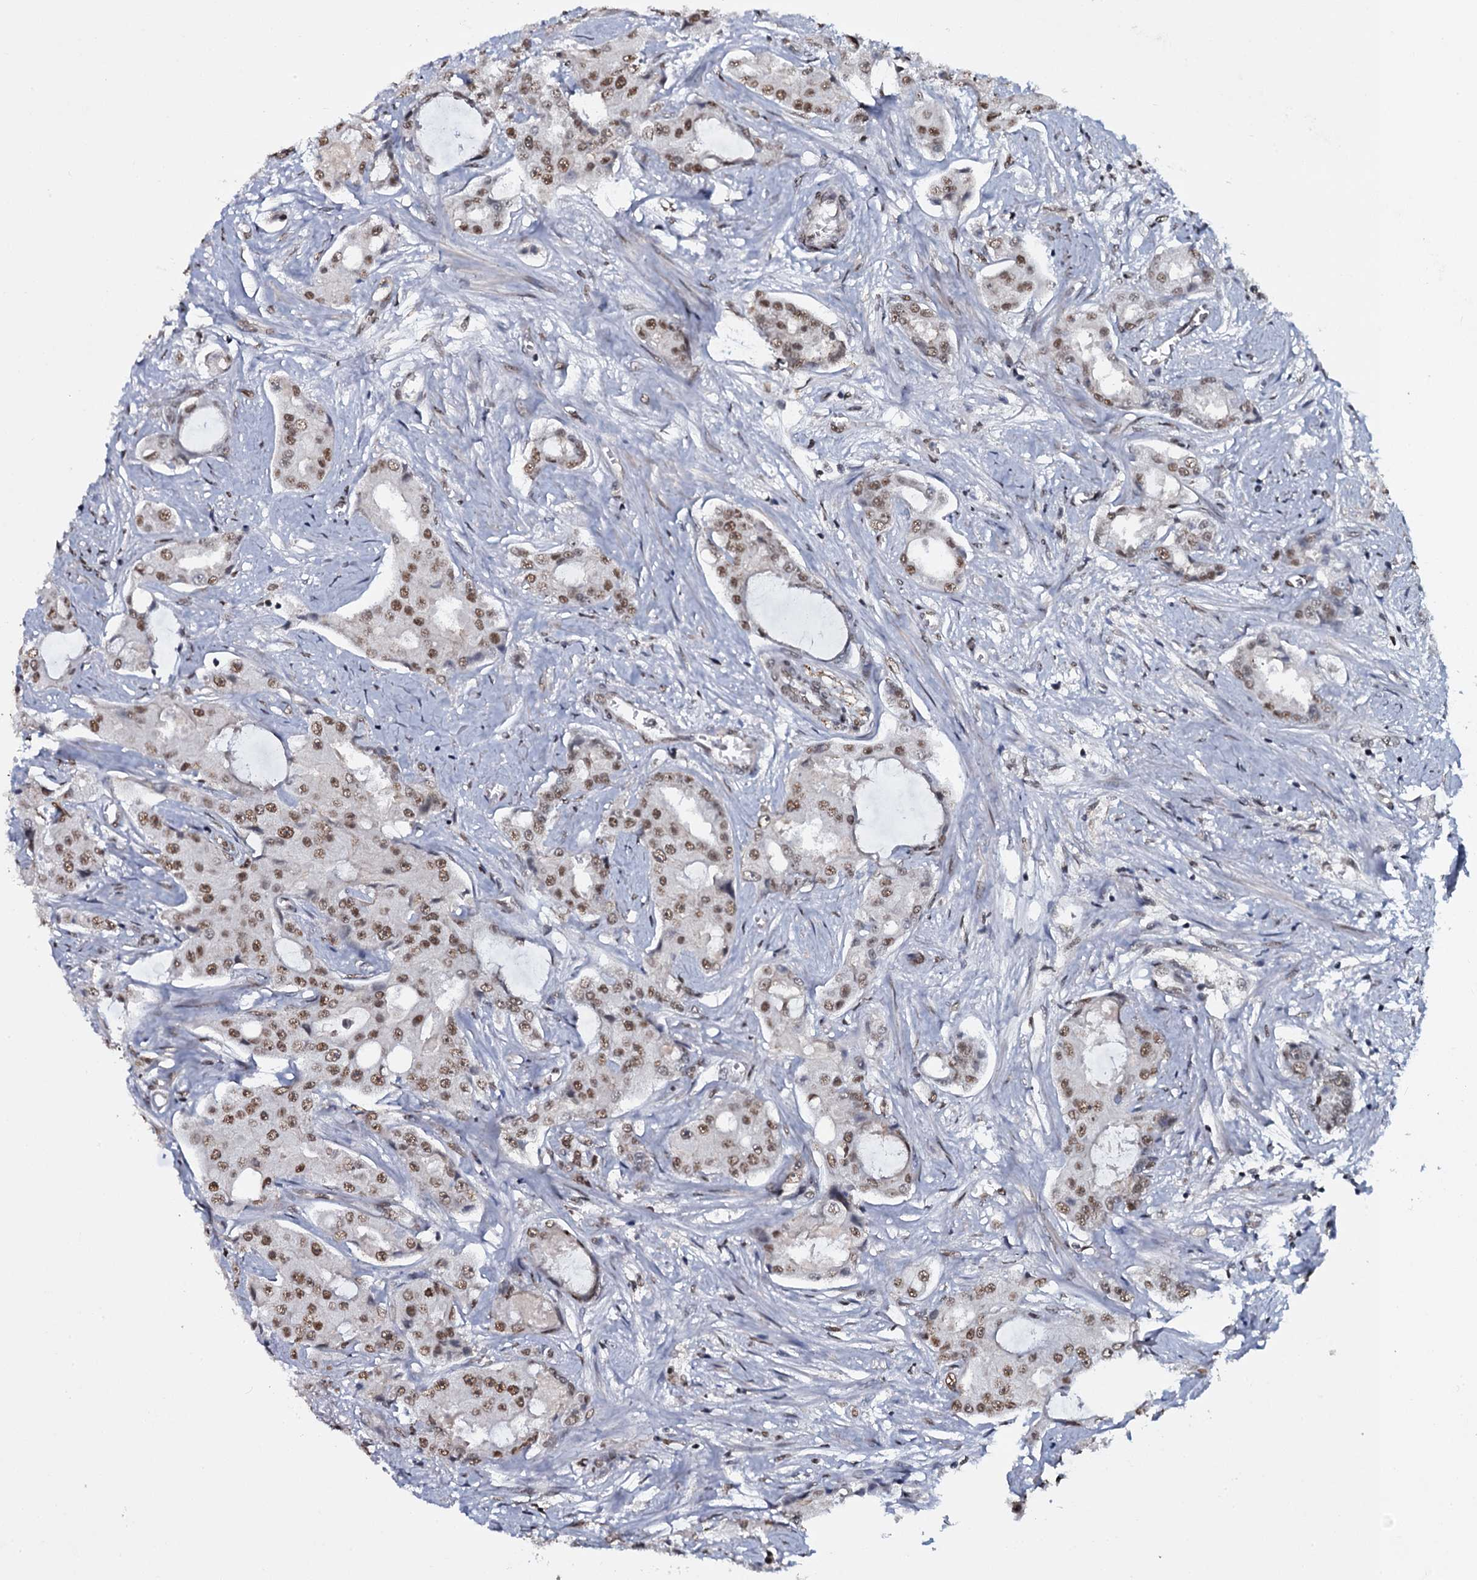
{"staining": {"intensity": "moderate", "quantity": ">75%", "location": "nuclear"}, "tissue": "prostate cancer", "cell_type": "Tumor cells", "image_type": "cancer", "snomed": [{"axis": "morphology", "description": "Adenocarcinoma, High grade"}, {"axis": "topography", "description": "Prostate"}], "caption": "High-power microscopy captured an immunohistochemistry photomicrograph of prostate high-grade adenocarcinoma, revealing moderate nuclear positivity in about >75% of tumor cells.", "gene": "SH2D4B", "patient": {"sex": "male", "age": 73}}